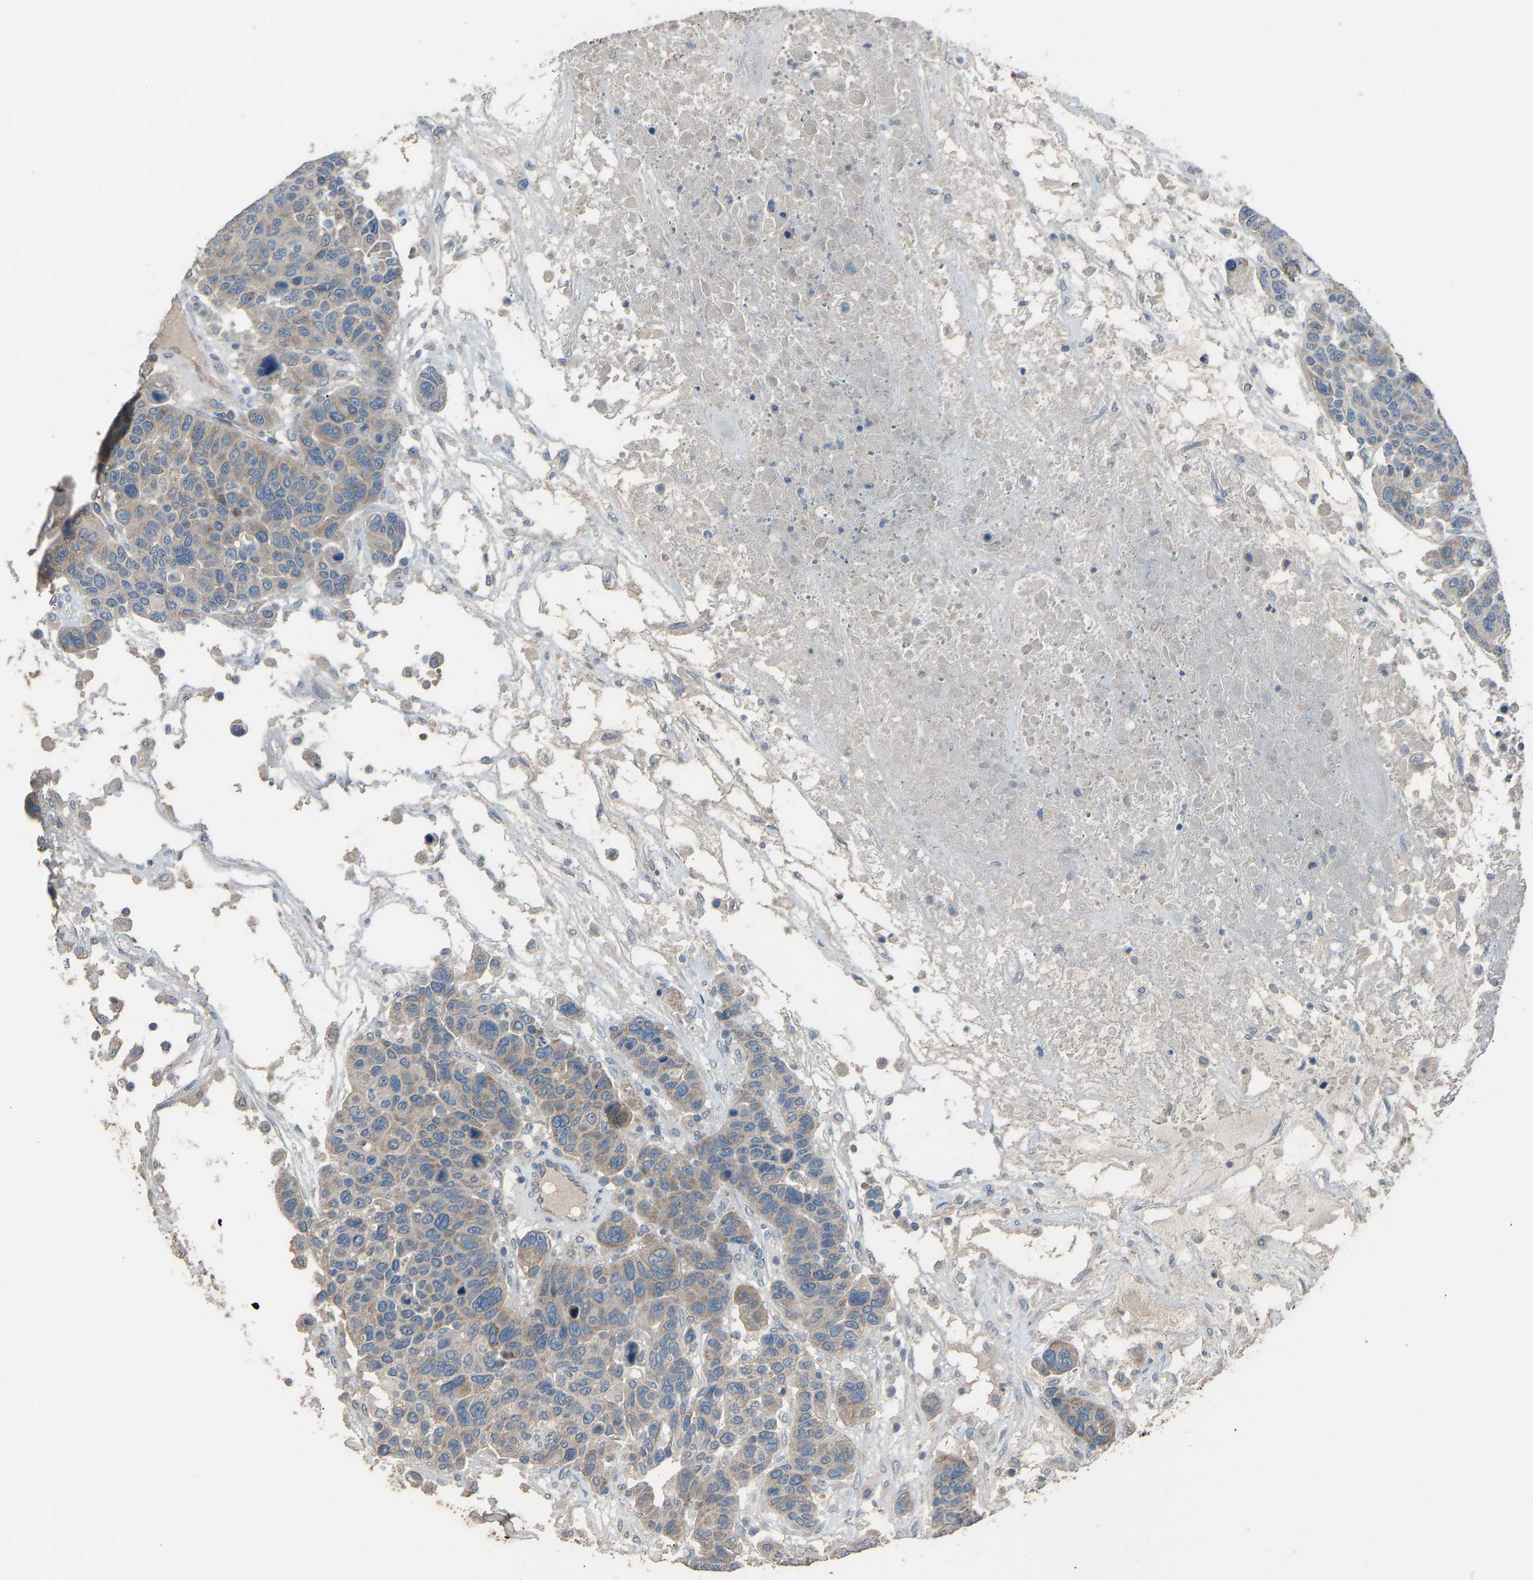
{"staining": {"intensity": "weak", "quantity": ">75%", "location": "cytoplasmic/membranous"}, "tissue": "breast cancer", "cell_type": "Tumor cells", "image_type": "cancer", "snomed": [{"axis": "morphology", "description": "Duct carcinoma"}, {"axis": "topography", "description": "Breast"}], "caption": "Human invasive ductal carcinoma (breast) stained with a protein marker reveals weak staining in tumor cells.", "gene": "TGFBR3", "patient": {"sex": "female", "age": 37}}